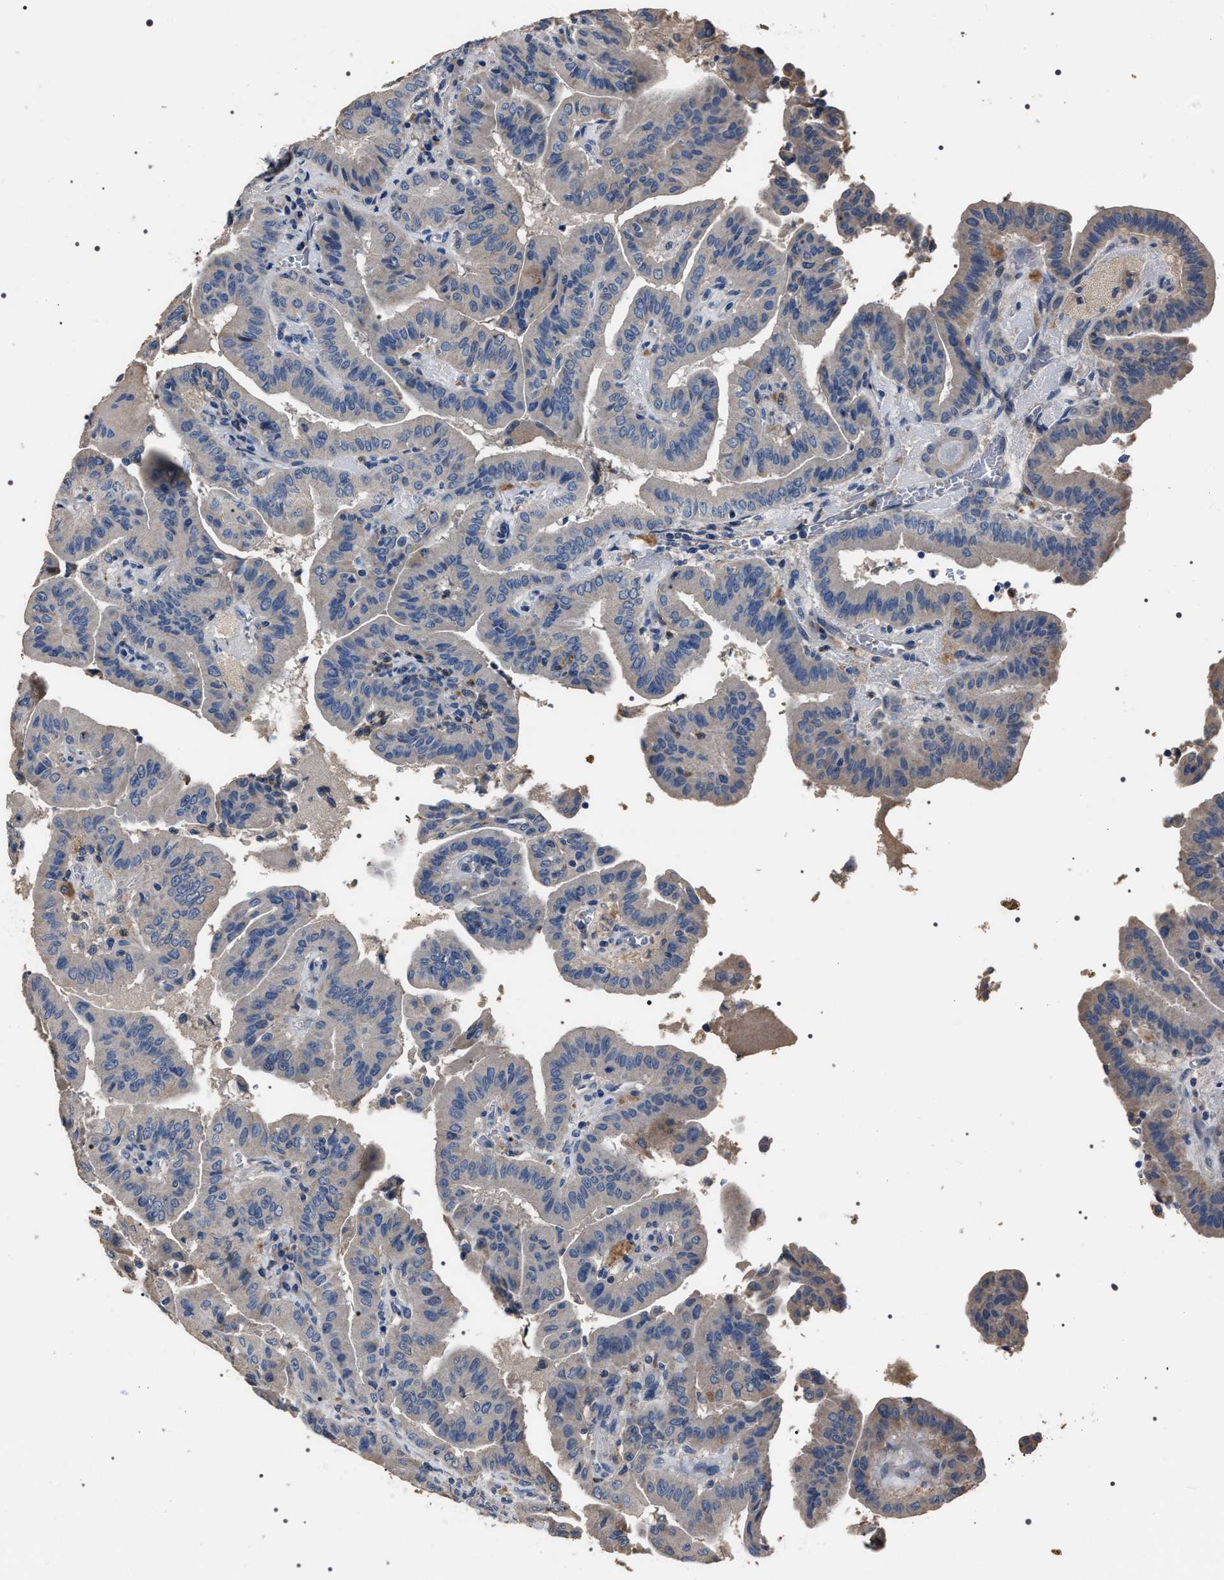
{"staining": {"intensity": "negative", "quantity": "none", "location": "none"}, "tissue": "thyroid cancer", "cell_type": "Tumor cells", "image_type": "cancer", "snomed": [{"axis": "morphology", "description": "Papillary adenocarcinoma, NOS"}, {"axis": "topography", "description": "Thyroid gland"}], "caption": "Thyroid papillary adenocarcinoma was stained to show a protein in brown. There is no significant positivity in tumor cells. Brightfield microscopy of immunohistochemistry stained with DAB (brown) and hematoxylin (blue), captured at high magnification.", "gene": "TRIM54", "patient": {"sex": "male", "age": 33}}